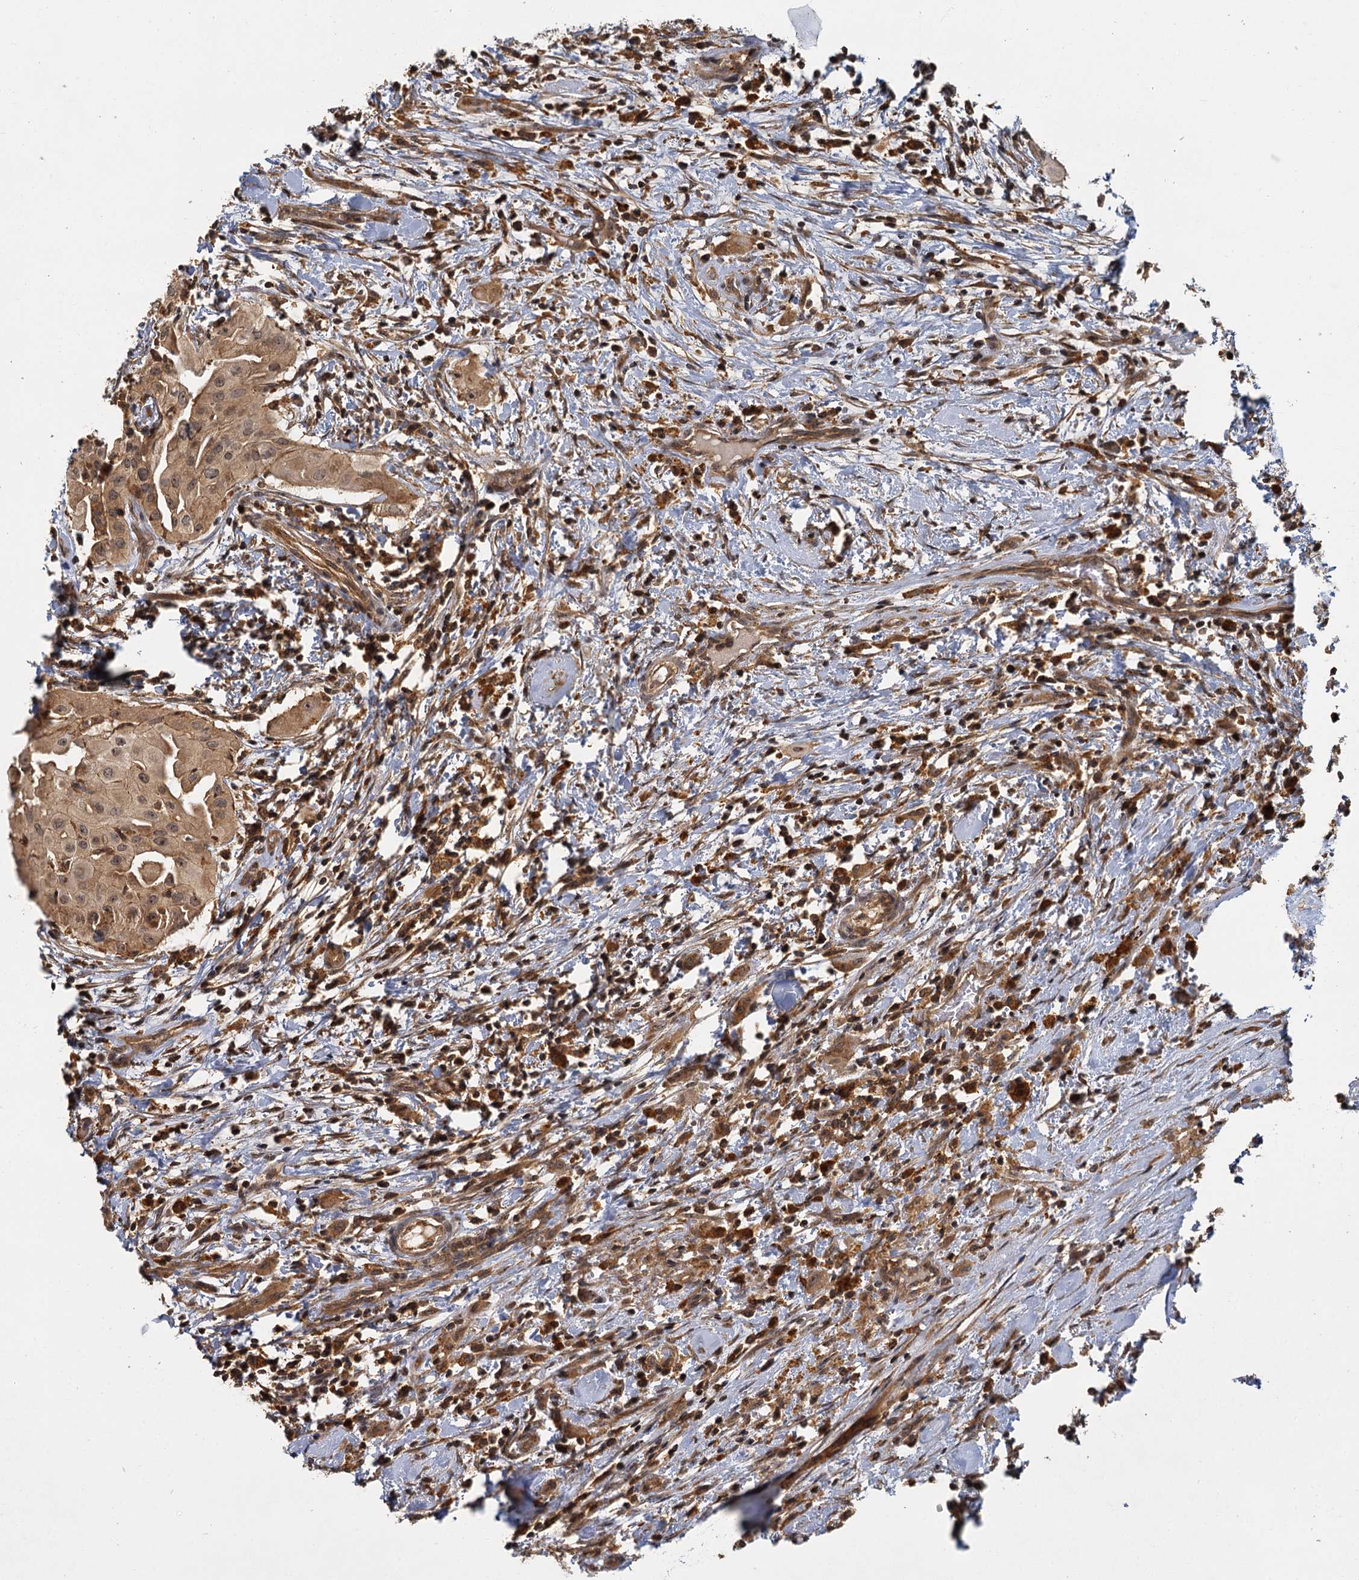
{"staining": {"intensity": "moderate", "quantity": ">75%", "location": "cytoplasmic/membranous"}, "tissue": "thyroid cancer", "cell_type": "Tumor cells", "image_type": "cancer", "snomed": [{"axis": "morphology", "description": "Papillary adenocarcinoma, NOS"}, {"axis": "topography", "description": "Thyroid gland"}], "caption": "Immunohistochemistry (IHC) (DAB (3,3'-diaminobenzidine)) staining of thyroid cancer (papillary adenocarcinoma) reveals moderate cytoplasmic/membranous protein positivity in about >75% of tumor cells.", "gene": "ZNF549", "patient": {"sex": "female", "age": 59}}